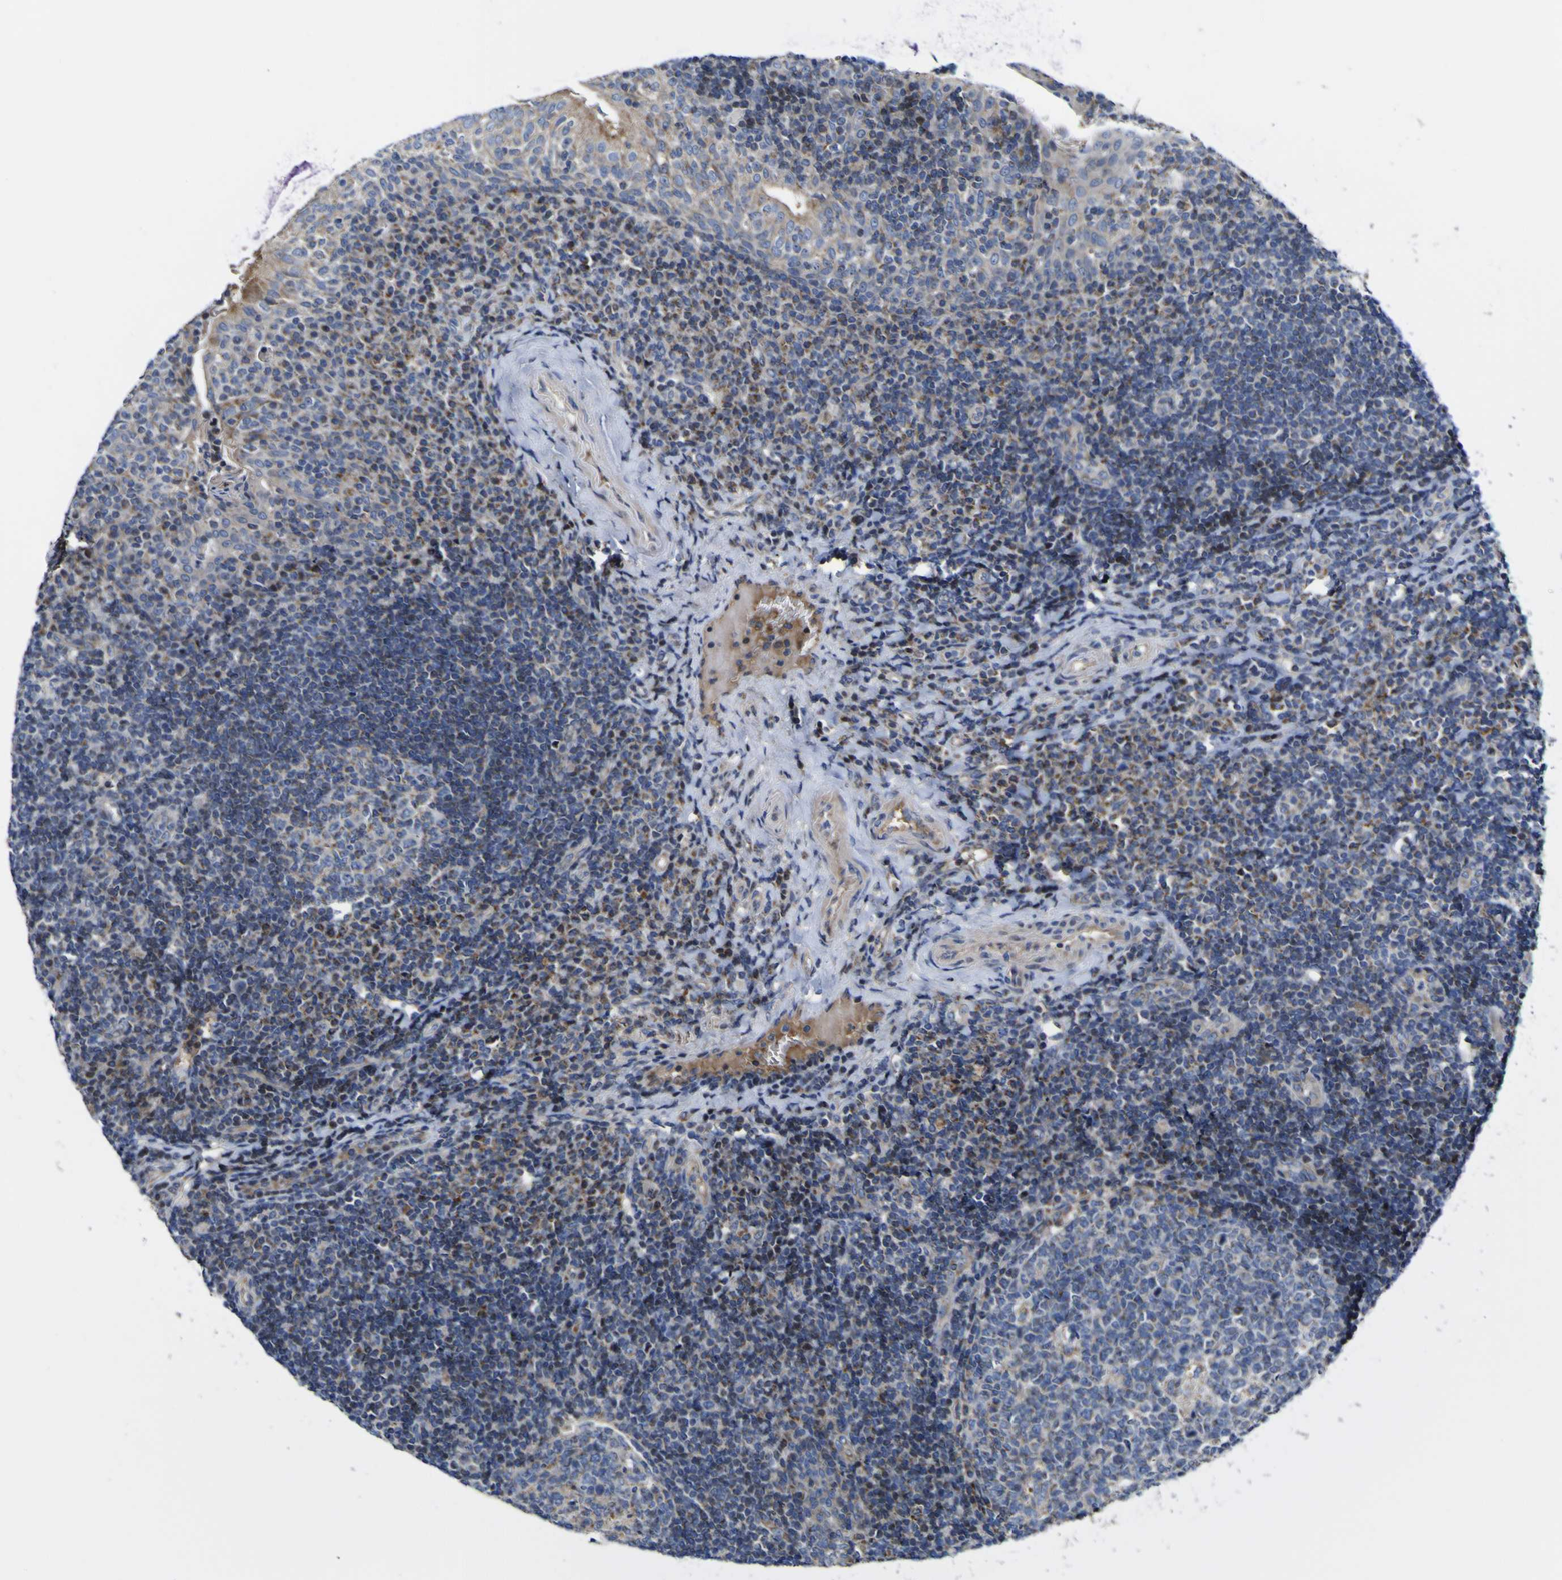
{"staining": {"intensity": "weak", "quantity": "<25%", "location": "cytoplasmic/membranous"}, "tissue": "tonsil", "cell_type": "Germinal center cells", "image_type": "normal", "snomed": [{"axis": "morphology", "description": "Normal tissue, NOS"}, {"axis": "topography", "description": "Tonsil"}], "caption": "Immunohistochemistry (IHC) image of normal tonsil: human tonsil stained with DAB (3,3'-diaminobenzidine) reveals no significant protein positivity in germinal center cells. The staining was performed using DAB to visualize the protein expression in brown, while the nuclei were stained in blue with hematoxylin (Magnification: 20x).", "gene": "CCDC90B", "patient": {"sex": "female", "age": 40}}